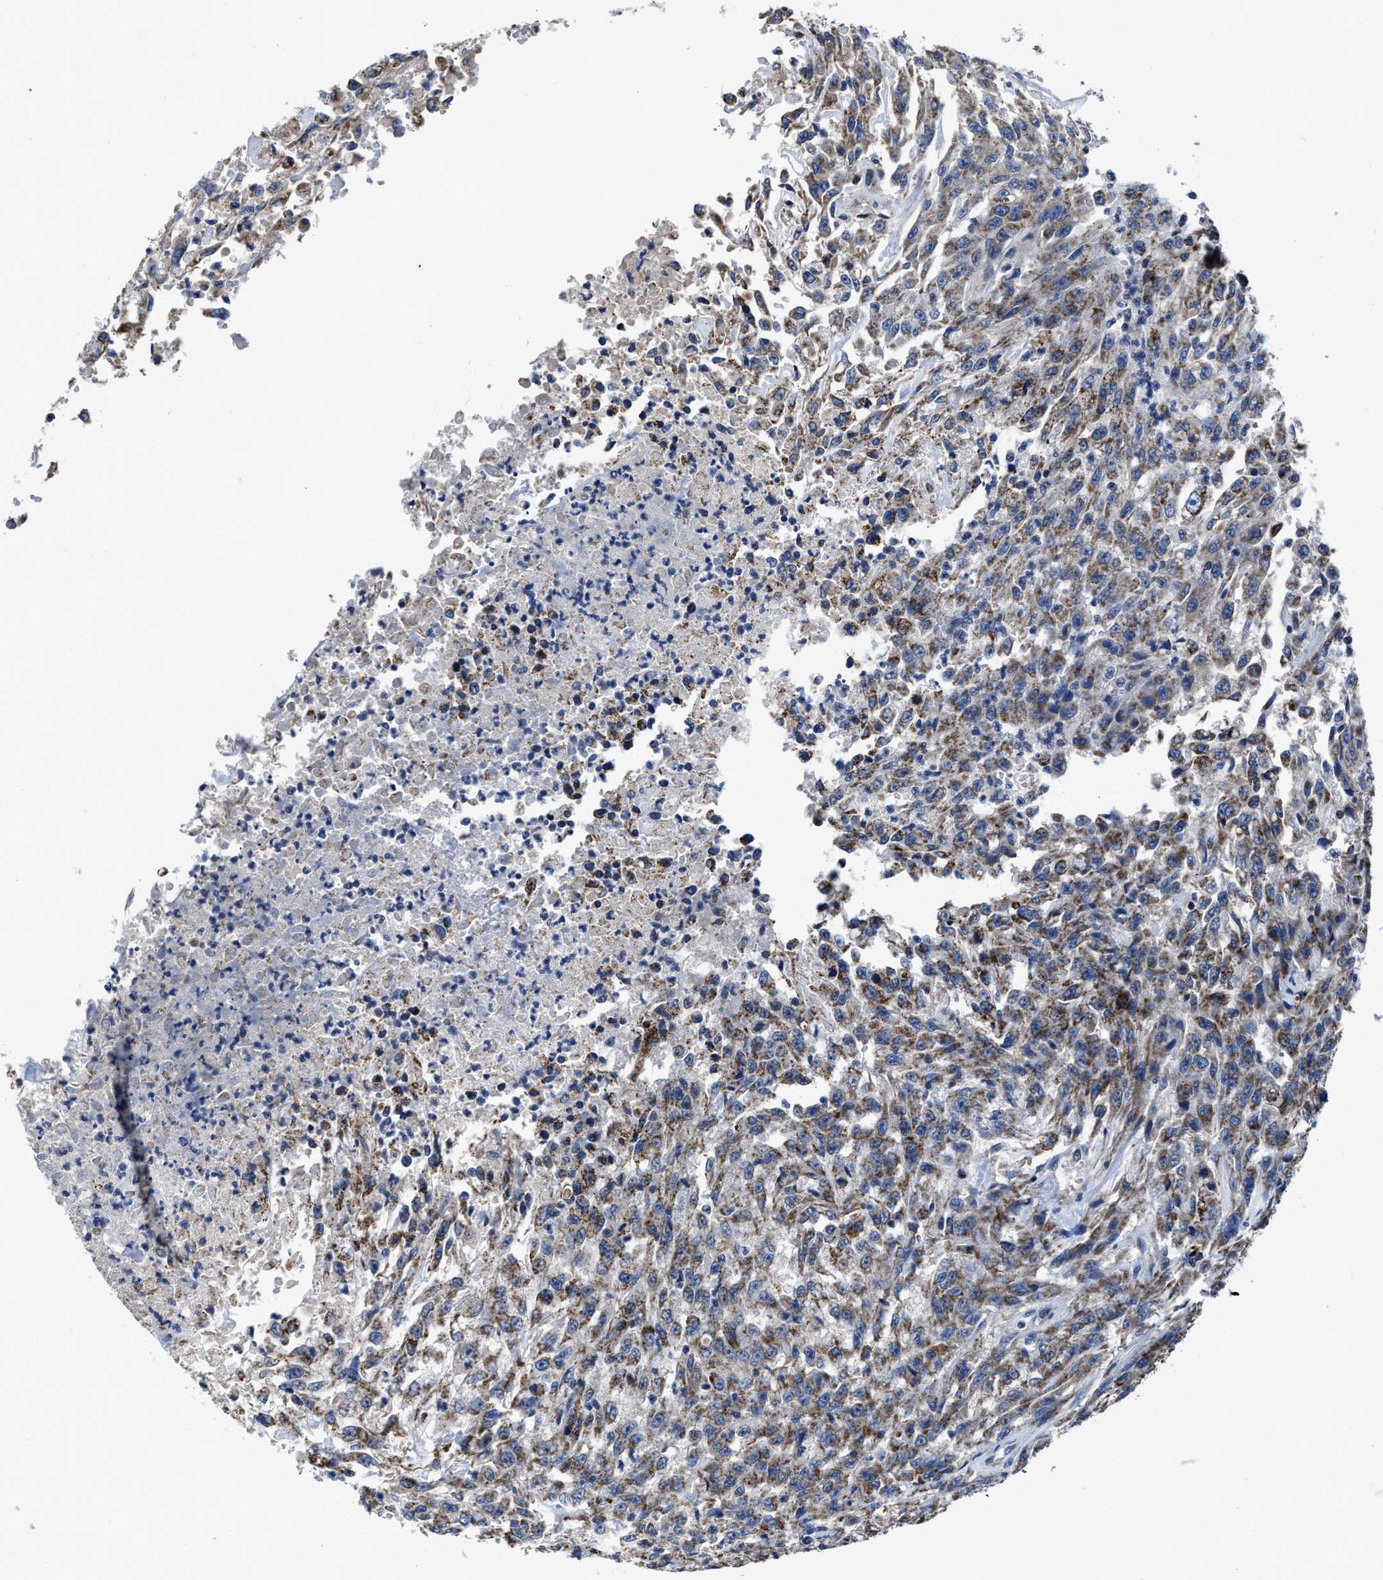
{"staining": {"intensity": "moderate", "quantity": ">75%", "location": "cytoplasmic/membranous"}, "tissue": "urothelial cancer", "cell_type": "Tumor cells", "image_type": "cancer", "snomed": [{"axis": "morphology", "description": "Urothelial carcinoma, High grade"}, {"axis": "topography", "description": "Urinary bladder"}], "caption": "About >75% of tumor cells in human high-grade urothelial carcinoma reveal moderate cytoplasmic/membranous protein staining as visualized by brown immunohistochemical staining.", "gene": "CACNA1D", "patient": {"sex": "male", "age": 46}}